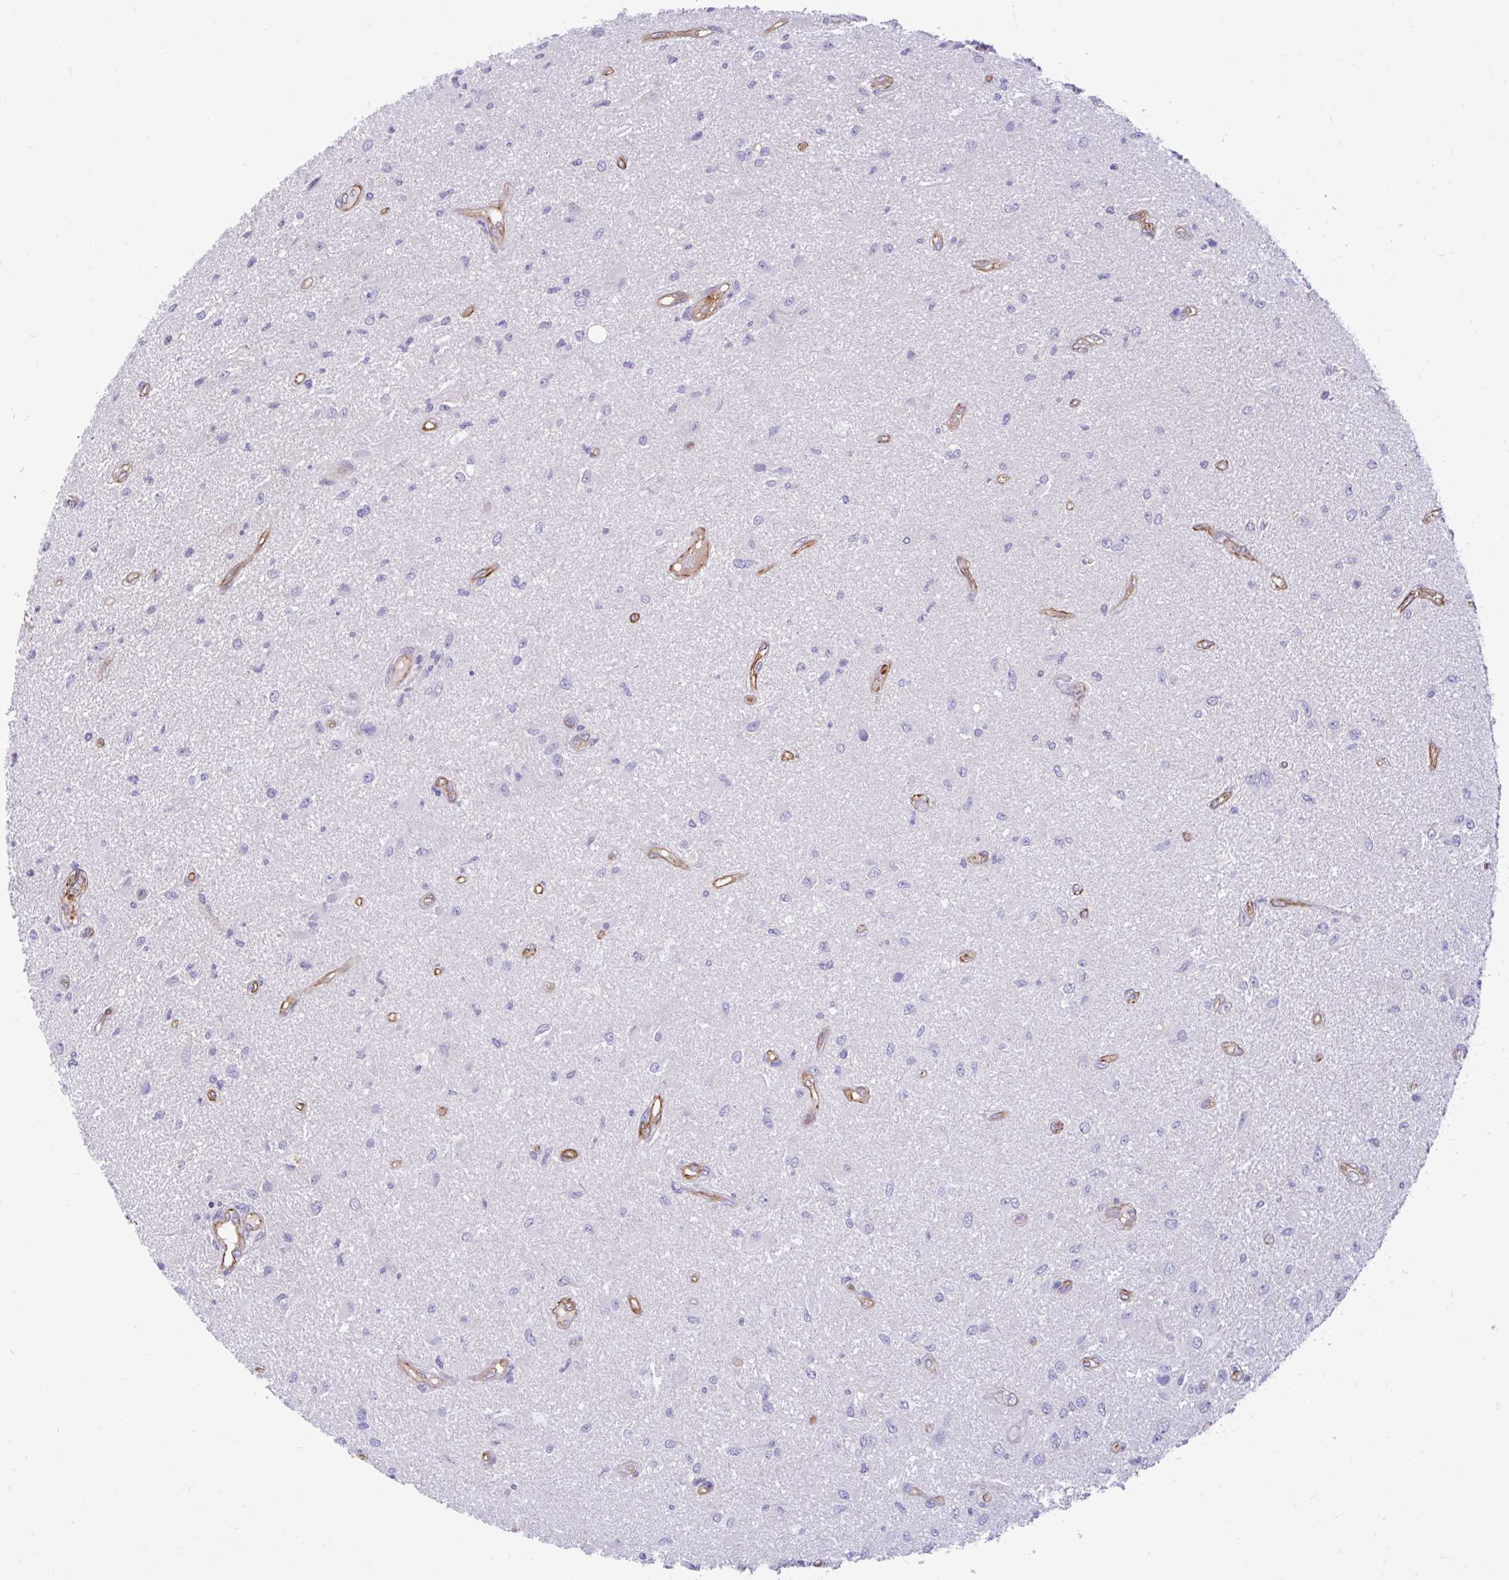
{"staining": {"intensity": "negative", "quantity": "none", "location": "none"}, "tissue": "glioma", "cell_type": "Tumor cells", "image_type": "cancer", "snomed": [{"axis": "morphology", "description": "Glioma, malignant, High grade"}, {"axis": "topography", "description": "Brain"}], "caption": "Immunohistochemical staining of human glioma shows no significant expression in tumor cells.", "gene": "ESPNL", "patient": {"sex": "male", "age": 67}}